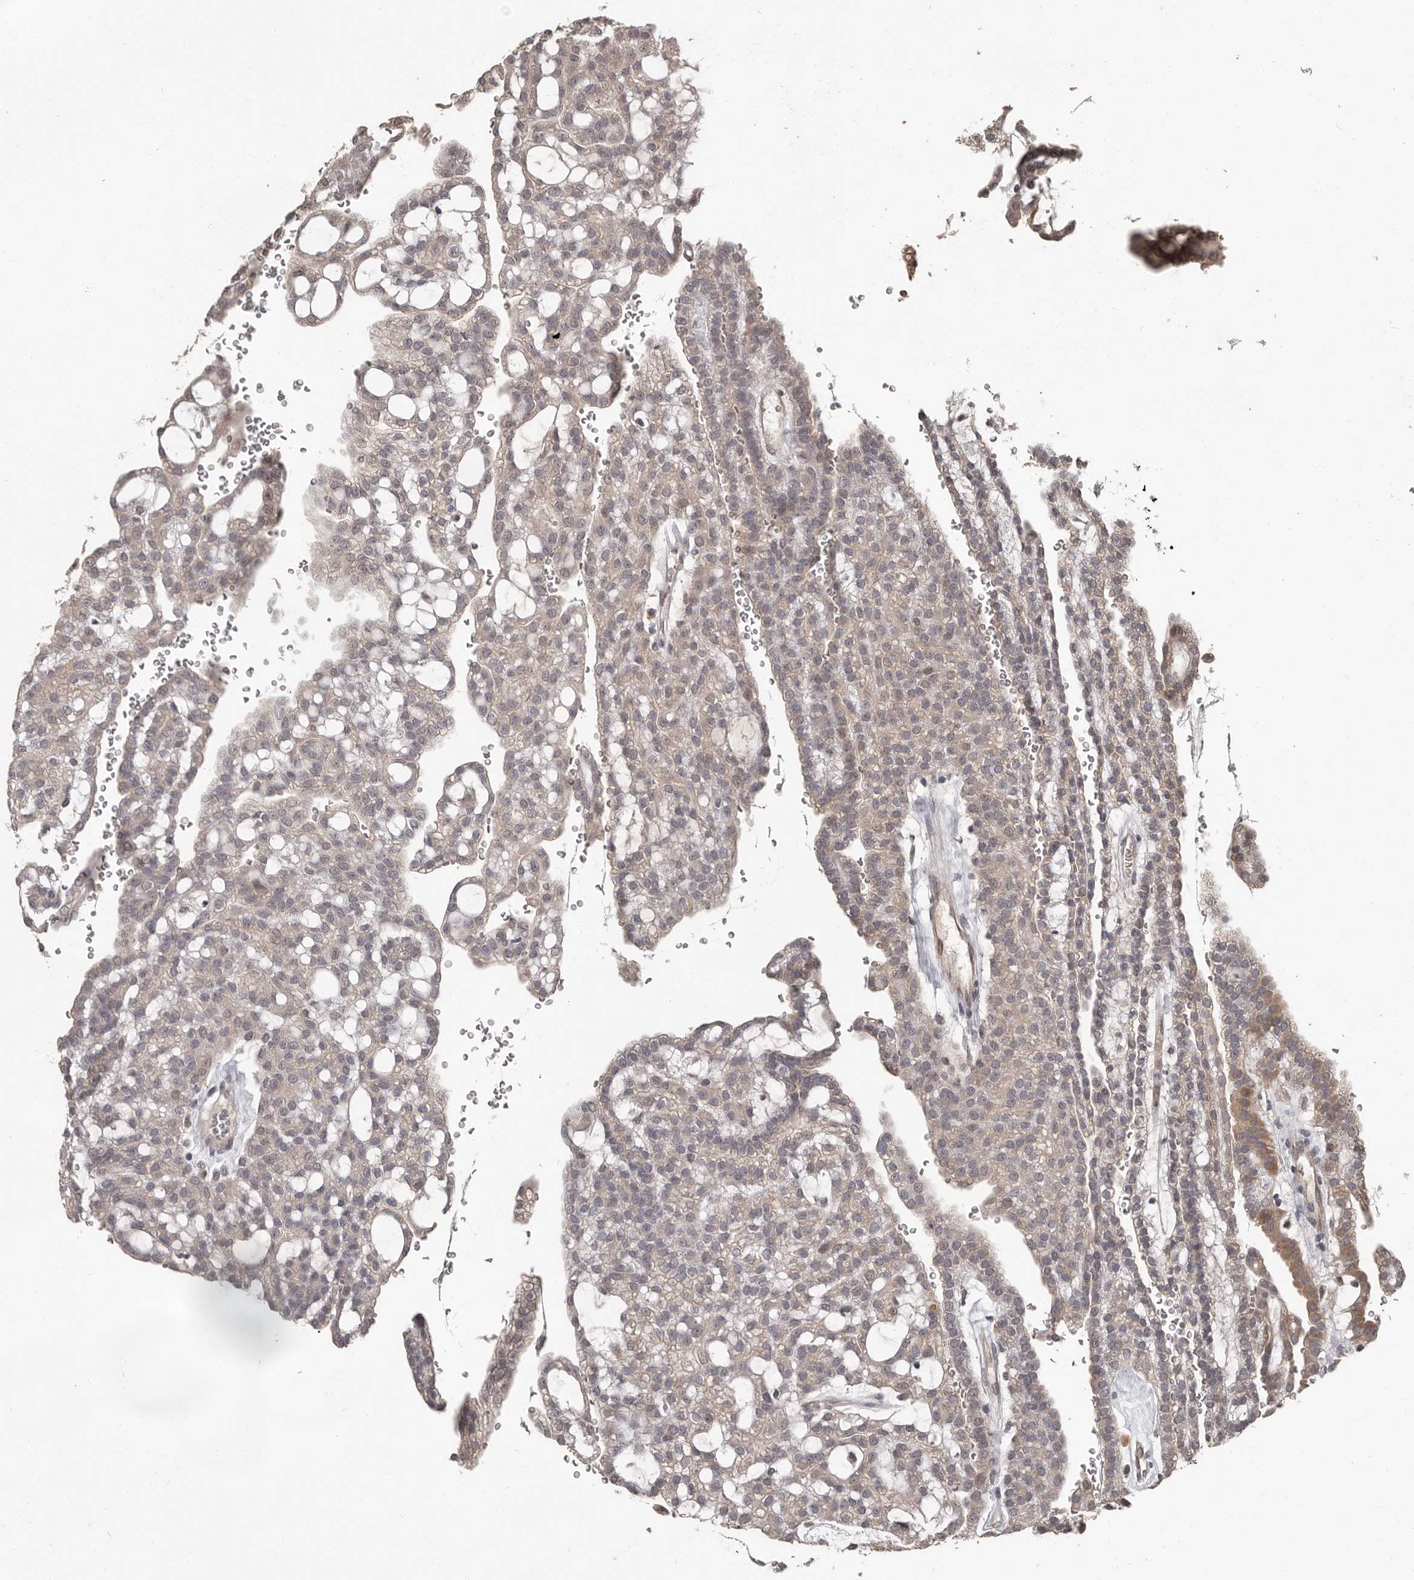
{"staining": {"intensity": "weak", "quantity": "25%-75%", "location": "cytoplasmic/membranous"}, "tissue": "renal cancer", "cell_type": "Tumor cells", "image_type": "cancer", "snomed": [{"axis": "morphology", "description": "Adenocarcinoma, NOS"}, {"axis": "topography", "description": "Kidney"}], "caption": "Protein staining shows weak cytoplasmic/membranous positivity in approximately 25%-75% of tumor cells in renal adenocarcinoma.", "gene": "ZFP14", "patient": {"sex": "male", "age": 63}}